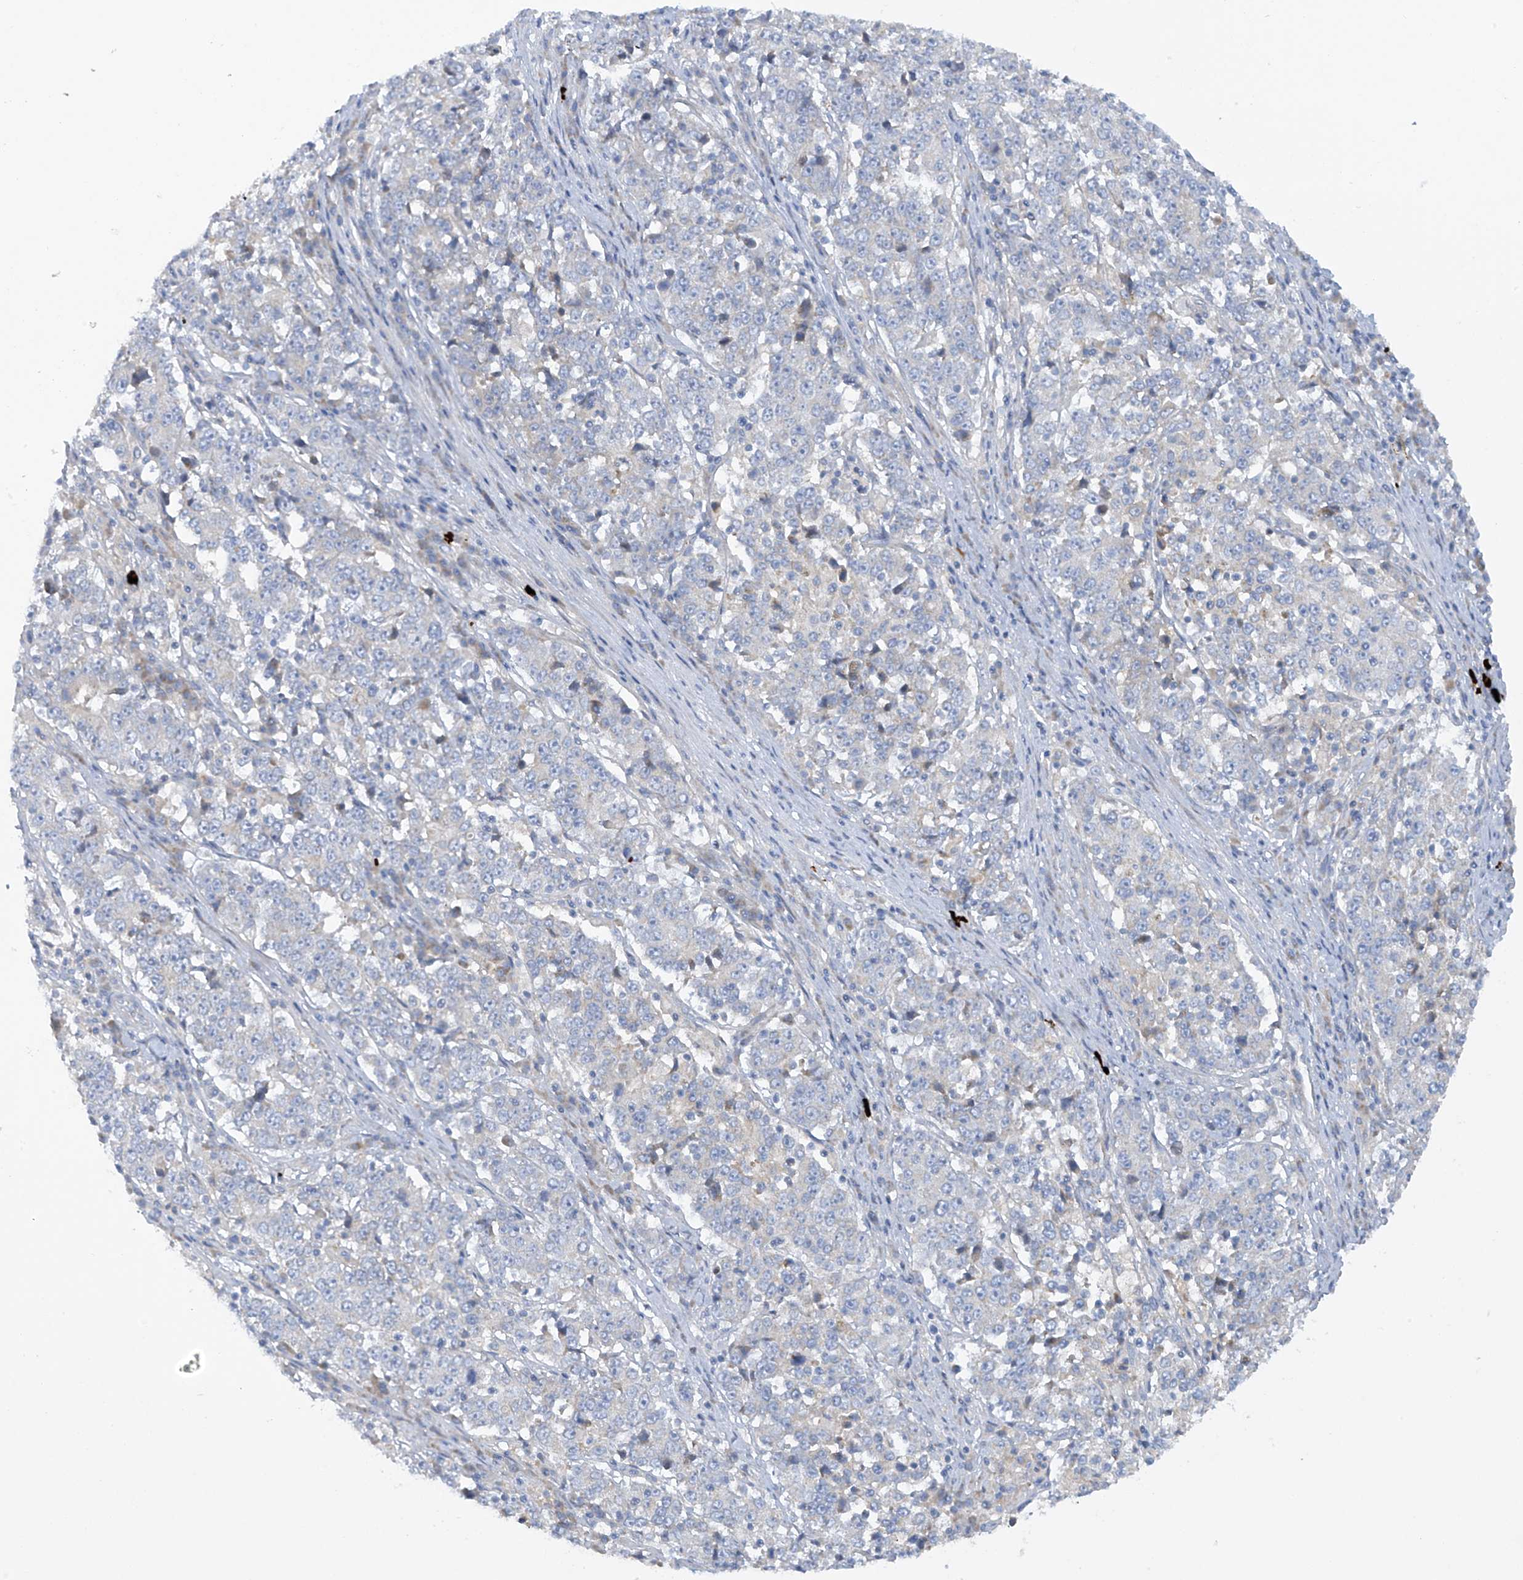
{"staining": {"intensity": "negative", "quantity": "none", "location": "none"}, "tissue": "stomach cancer", "cell_type": "Tumor cells", "image_type": "cancer", "snomed": [{"axis": "morphology", "description": "Adenocarcinoma, NOS"}, {"axis": "topography", "description": "Stomach"}], "caption": "Immunohistochemical staining of stomach cancer (adenocarcinoma) reveals no significant staining in tumor cells.", "gene": "METTL18", "patient": {"sex": "male", "age": 59}}